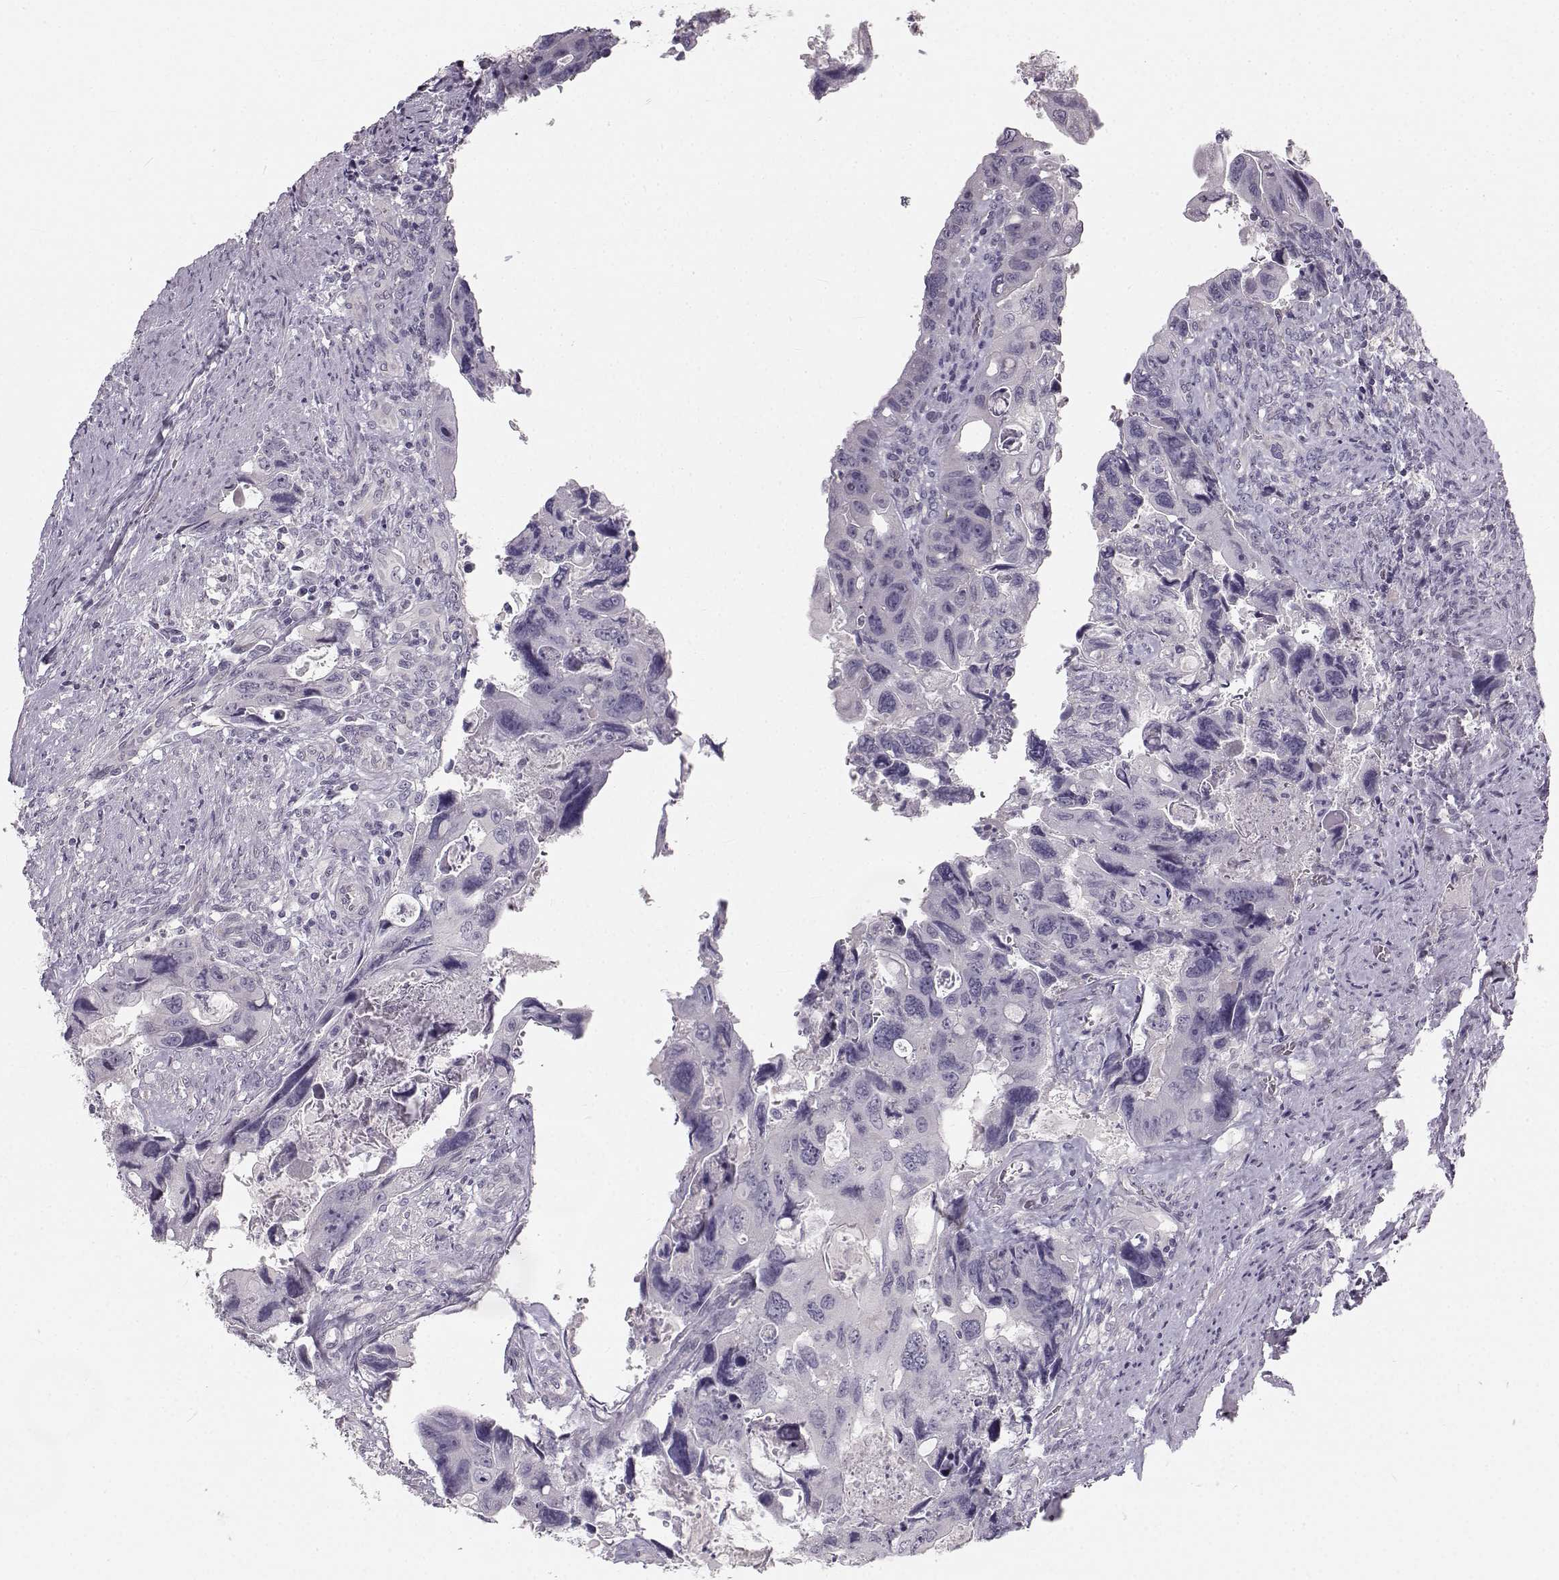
{"staining": {"intensity": "negative", "quantity": "none", "location": "none"}, "tissue": "colorectal cancer", "cell_type": "Tumor cells", "image_type": "cancer", "snomed": [{"axis": "morphology", "description": "Adenocarcinoma, NOS"}, {"axis": "topography", "description": "Rectum"}], "caption": "Micrograph shows no significant protein expression in tumor cells of adenocarcinoma (colorectal).", "gene": "OIP5", "patient": {"sex": "male", "age": 62}}